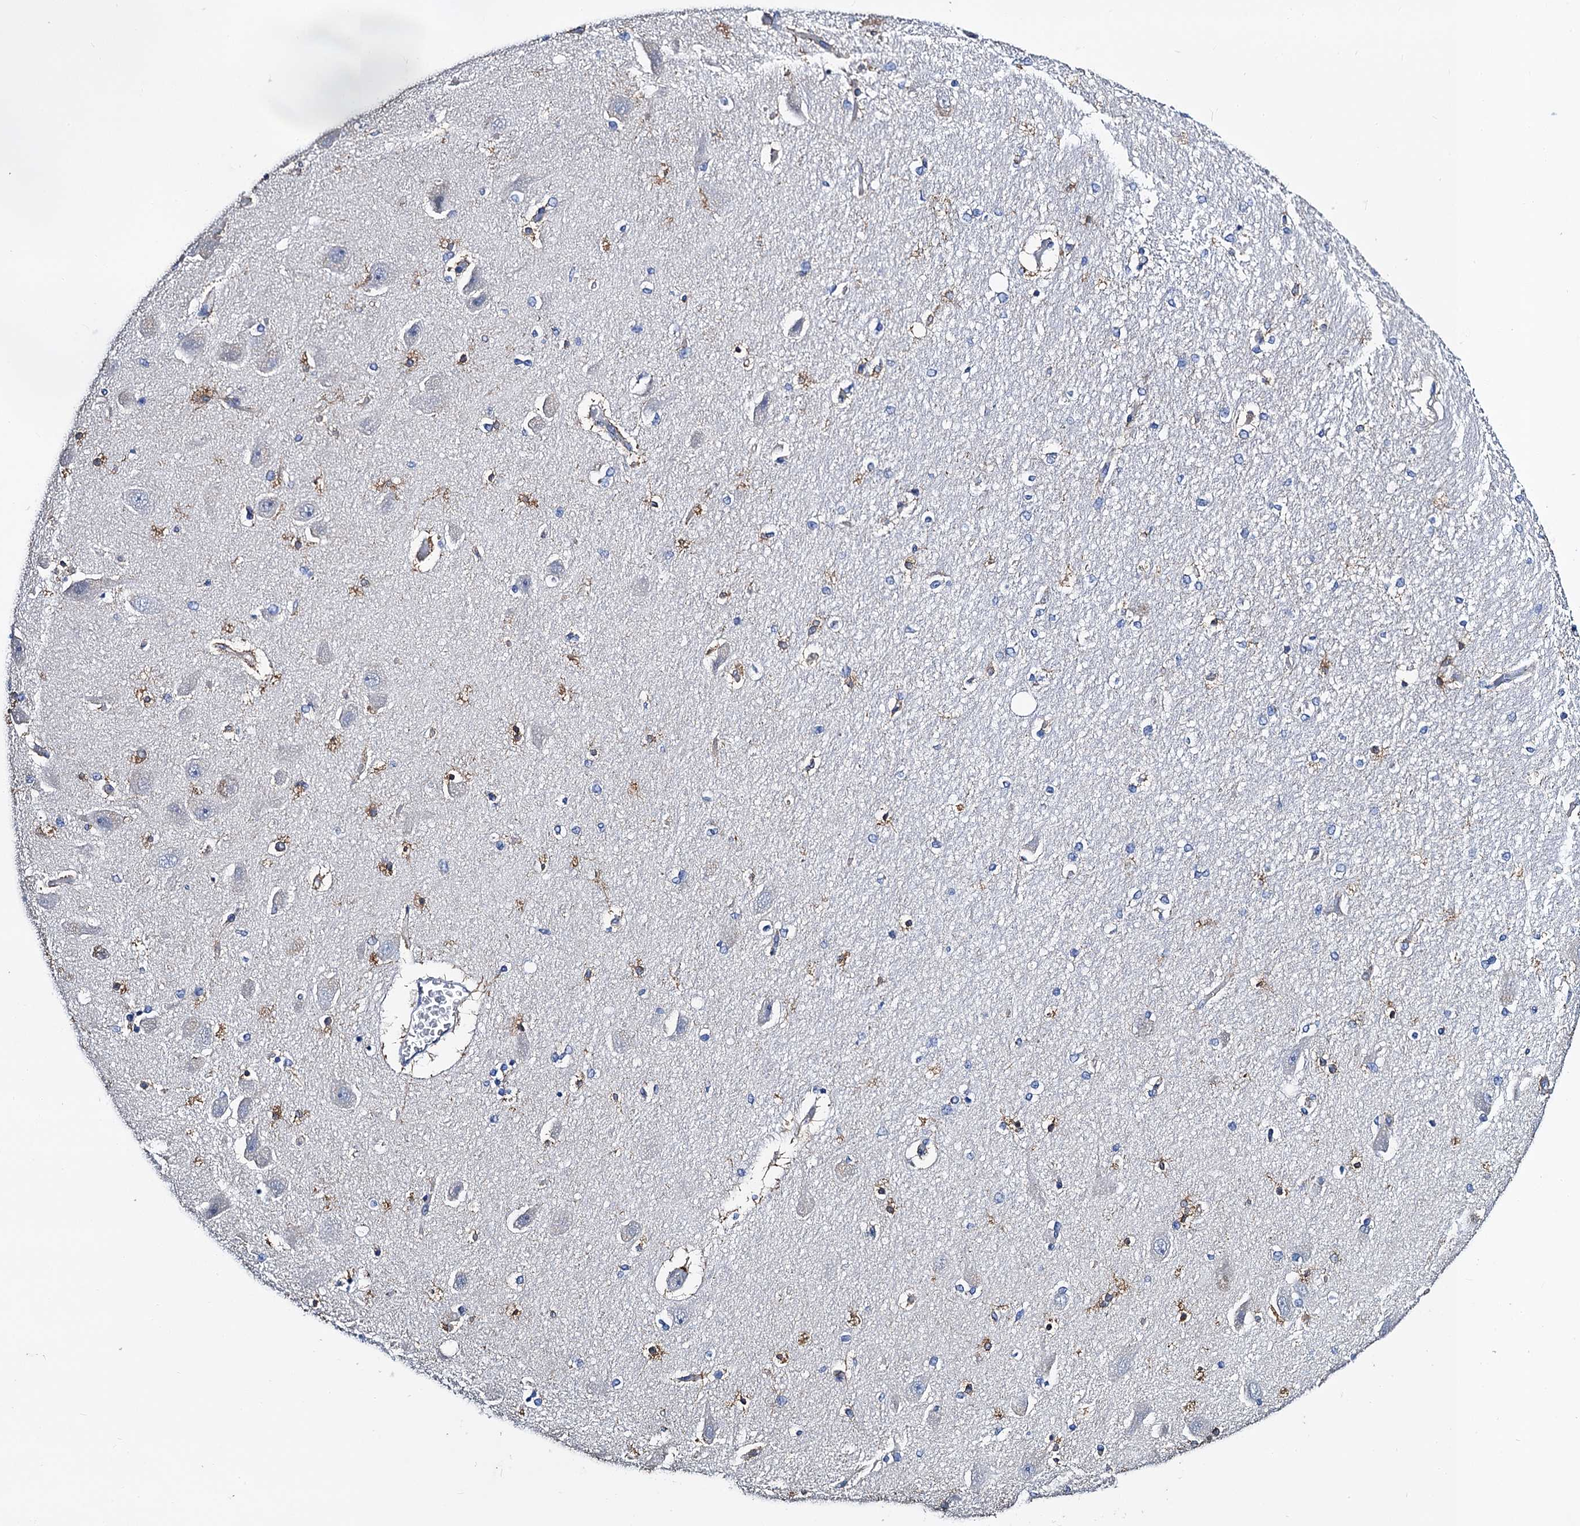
{"staining": {"intensity": "strong", "quantity": "<25%", "location": "cytoplasmic/membranous"}, "tissue": "hippocampus", "cell_type": "Glial cells", "image_type": "normal", "snomed": [{"axis": "morphology", "description": "Normal tissue, NOS"}, {"axis": "topography", "description": "Hippocampus"}], "caption": "This micrograph reveals immunohistochemistry staining of unremarkable hippocampus, with medium strong cytoplasmic/membranous positivity in about <25% of glial cells.", "gene": "FREM3", "patient": {"sex": "female", "age": 54}}